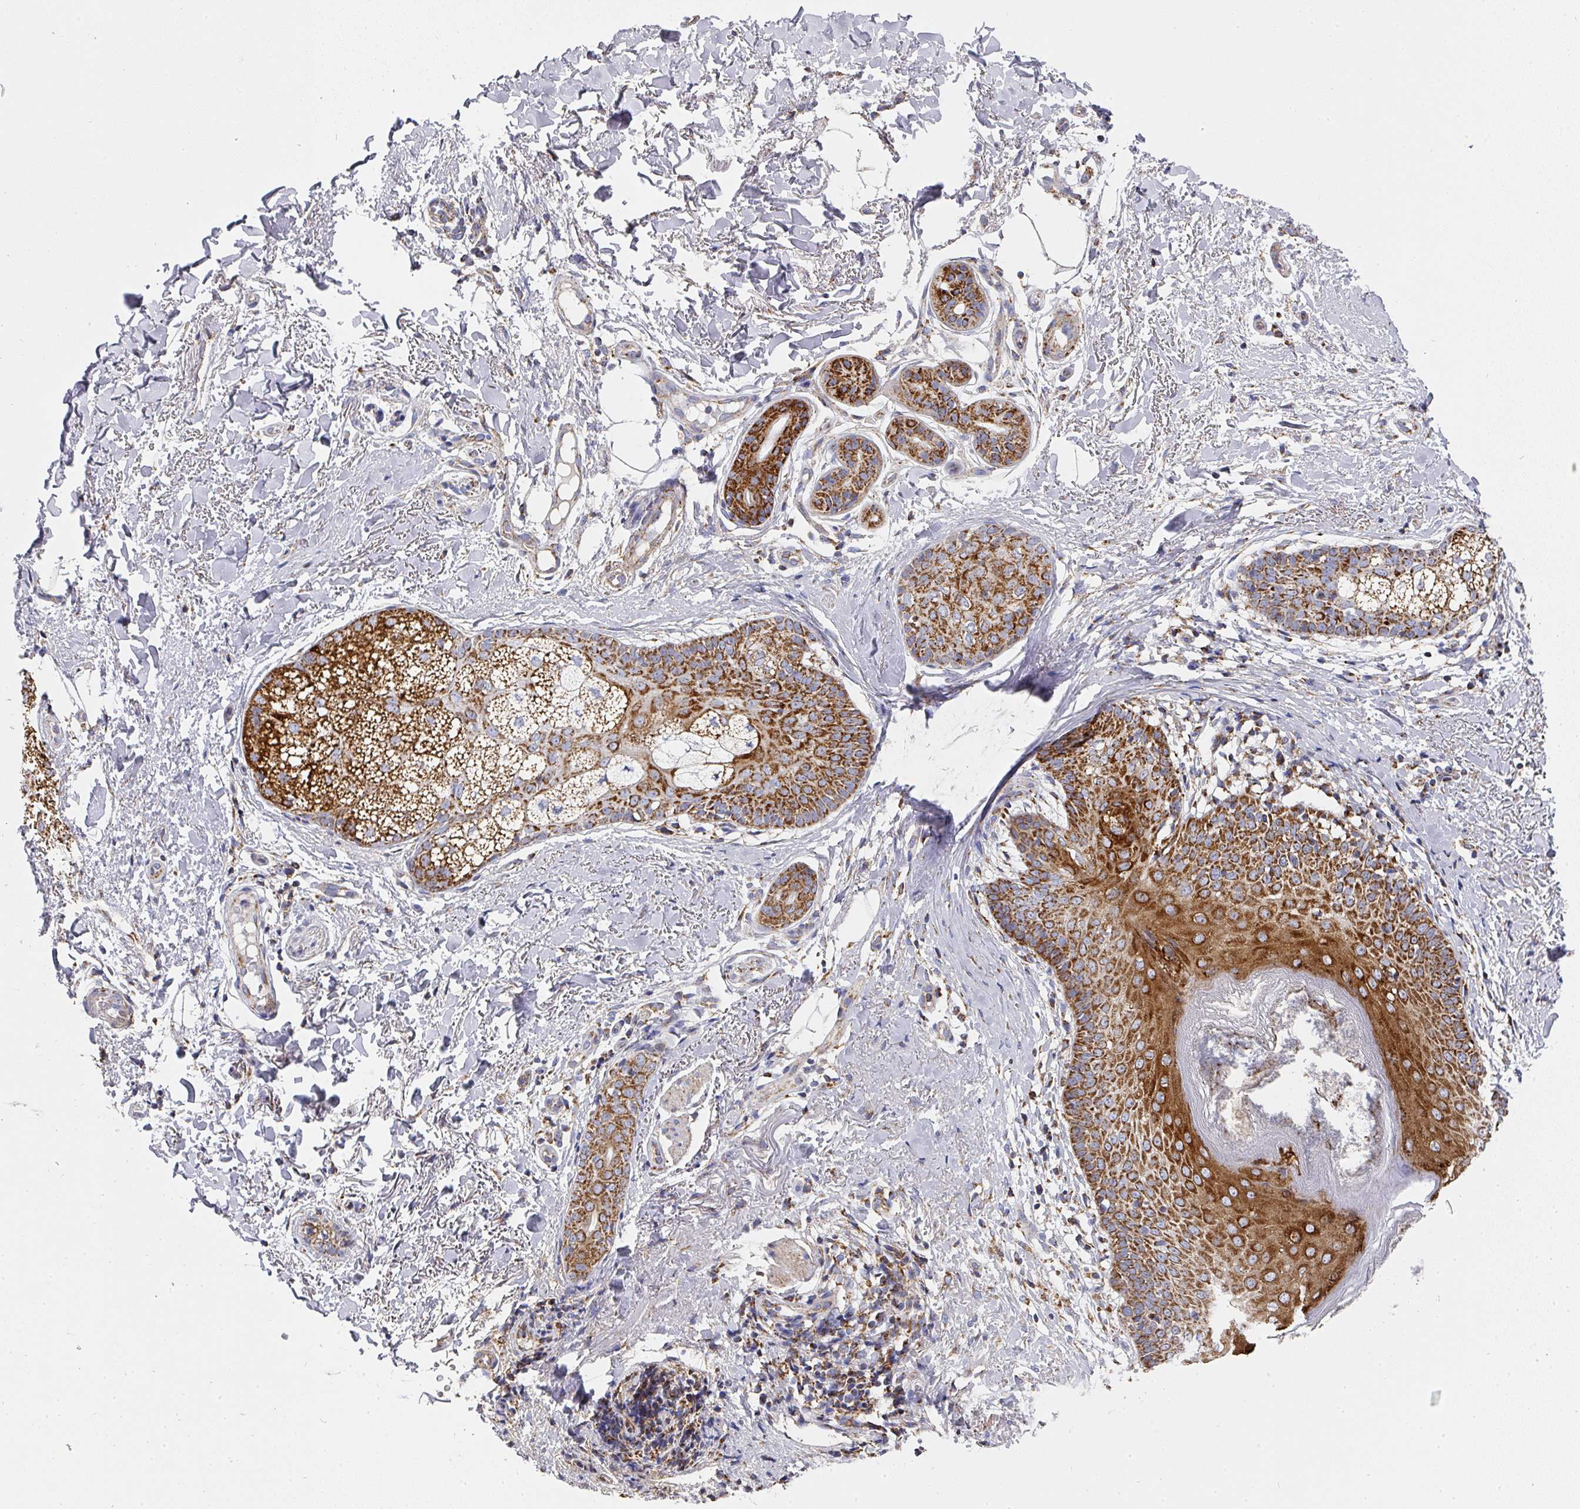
{"staining": {"intensity": "strong", "quantity": ">75%", "location": "cytoplasmic/membranous"}, "tissue": "skin cancer", "cell_type": "Tumor cells", "image_type": "cancer", "snomed": [{"axis": "morphology", "description": "Basal cell carcinoma"}, {"axis": "topography", "description": "Skin"}], "caption": "This micrograph shows basal cell carcinoma (skin) stained with immunohistochemistry to label a protein in brown. The cytoplasmic/membranous of tumor cells show strong positivity for the protein. Nuclei are counter-stained blue.", "gene": "UQCRFS1", "patient": {"sex": "female", "age": 60}}